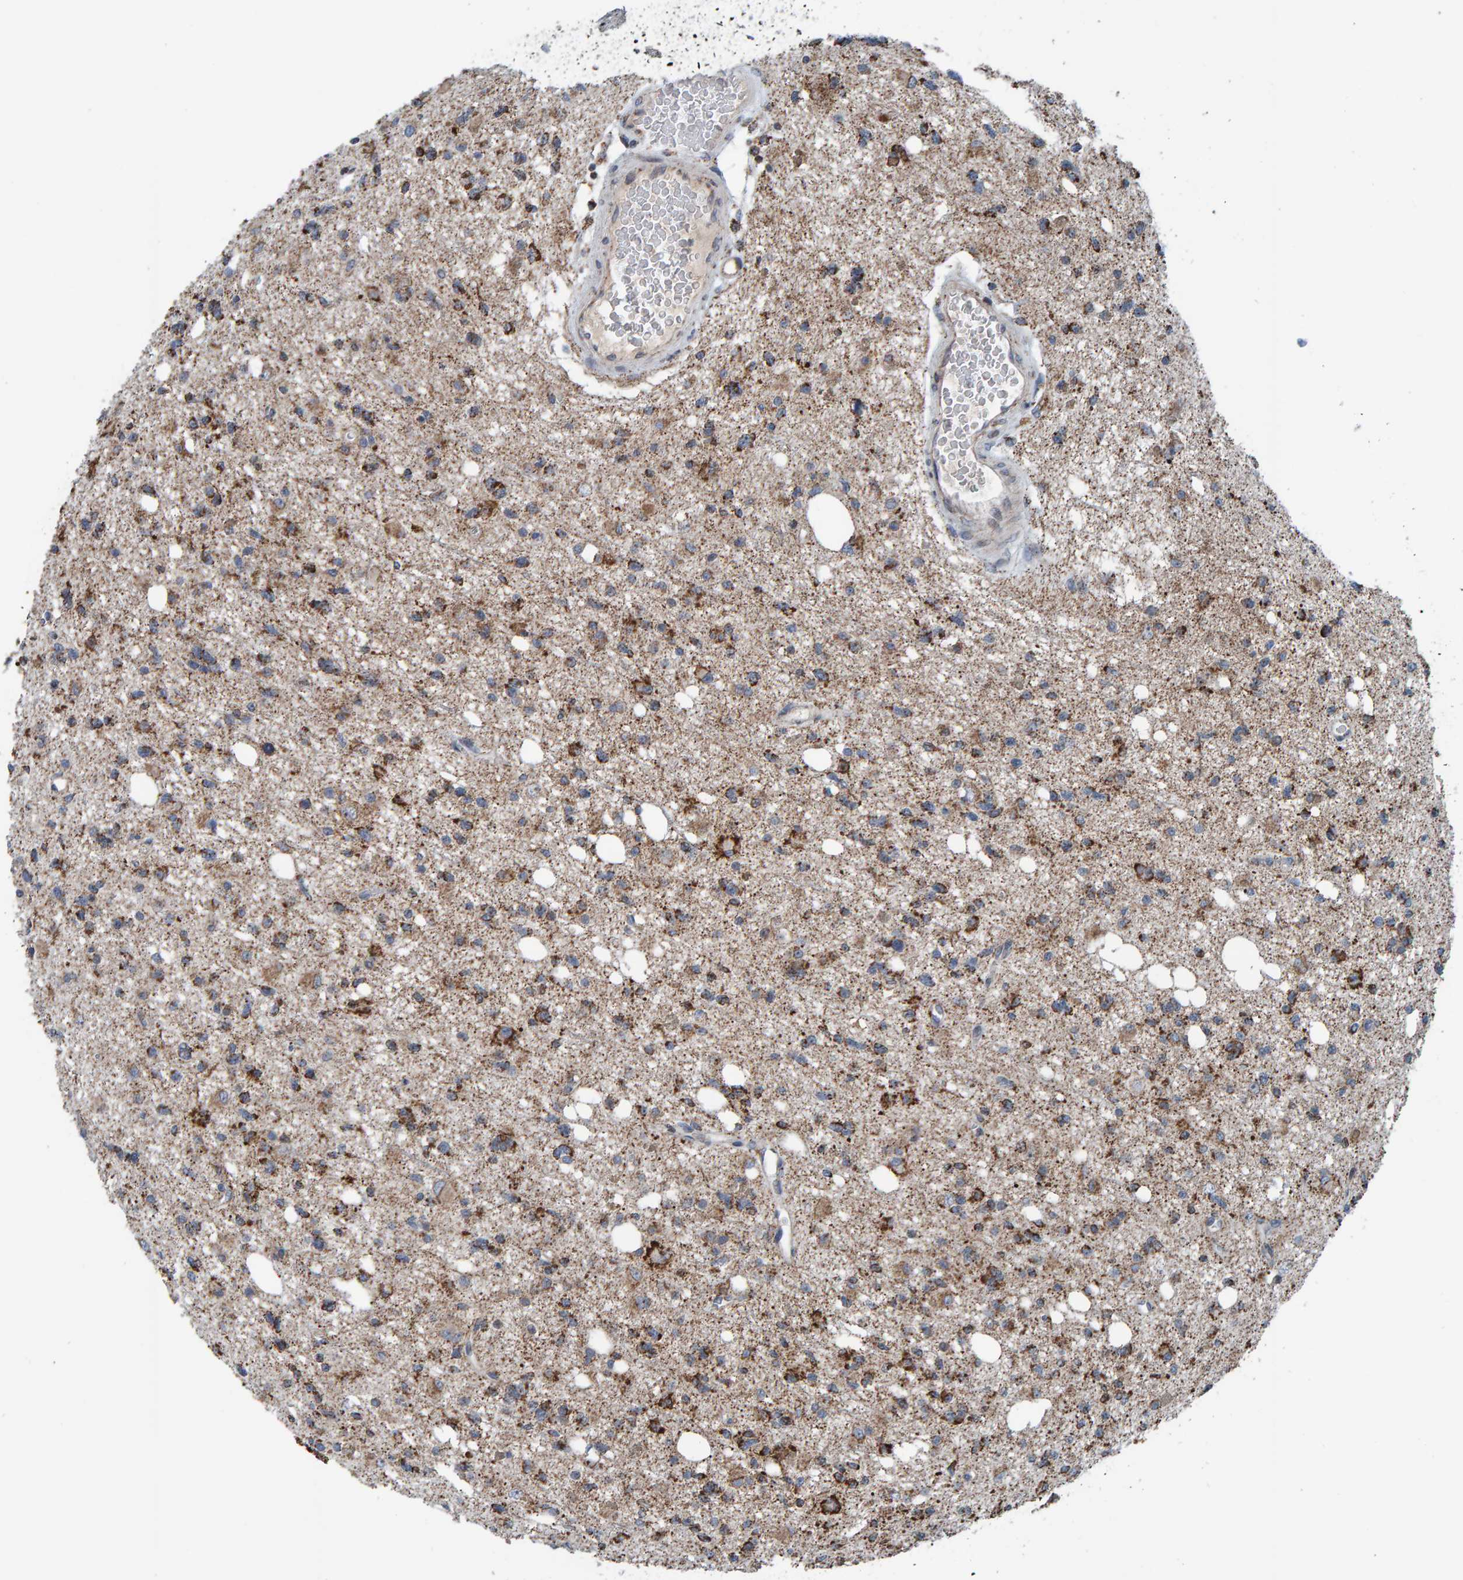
{"staining": {"intensity": "moderate", "quantity": ">75%", "location": "cytoplasmic/membranous"}, "tissue": "glioma", "cell_type": "Tumor cells", "image_type": "cancer", "snomed": [{"axis": "morphology", "description": "Glioma, malignant, High grade"}, {"axis": "topography", "description": "Brain"}], "caption": "Protein expression analysis of human glioma reveals moderate cytoplasmic/membranous staining in approximately >75% of tumor cells. (brown staining indicates protein expression, while blue staining denotes nuclei).", "gene": "ZNF48", "patient": {"sex": "female", "age": 62}}